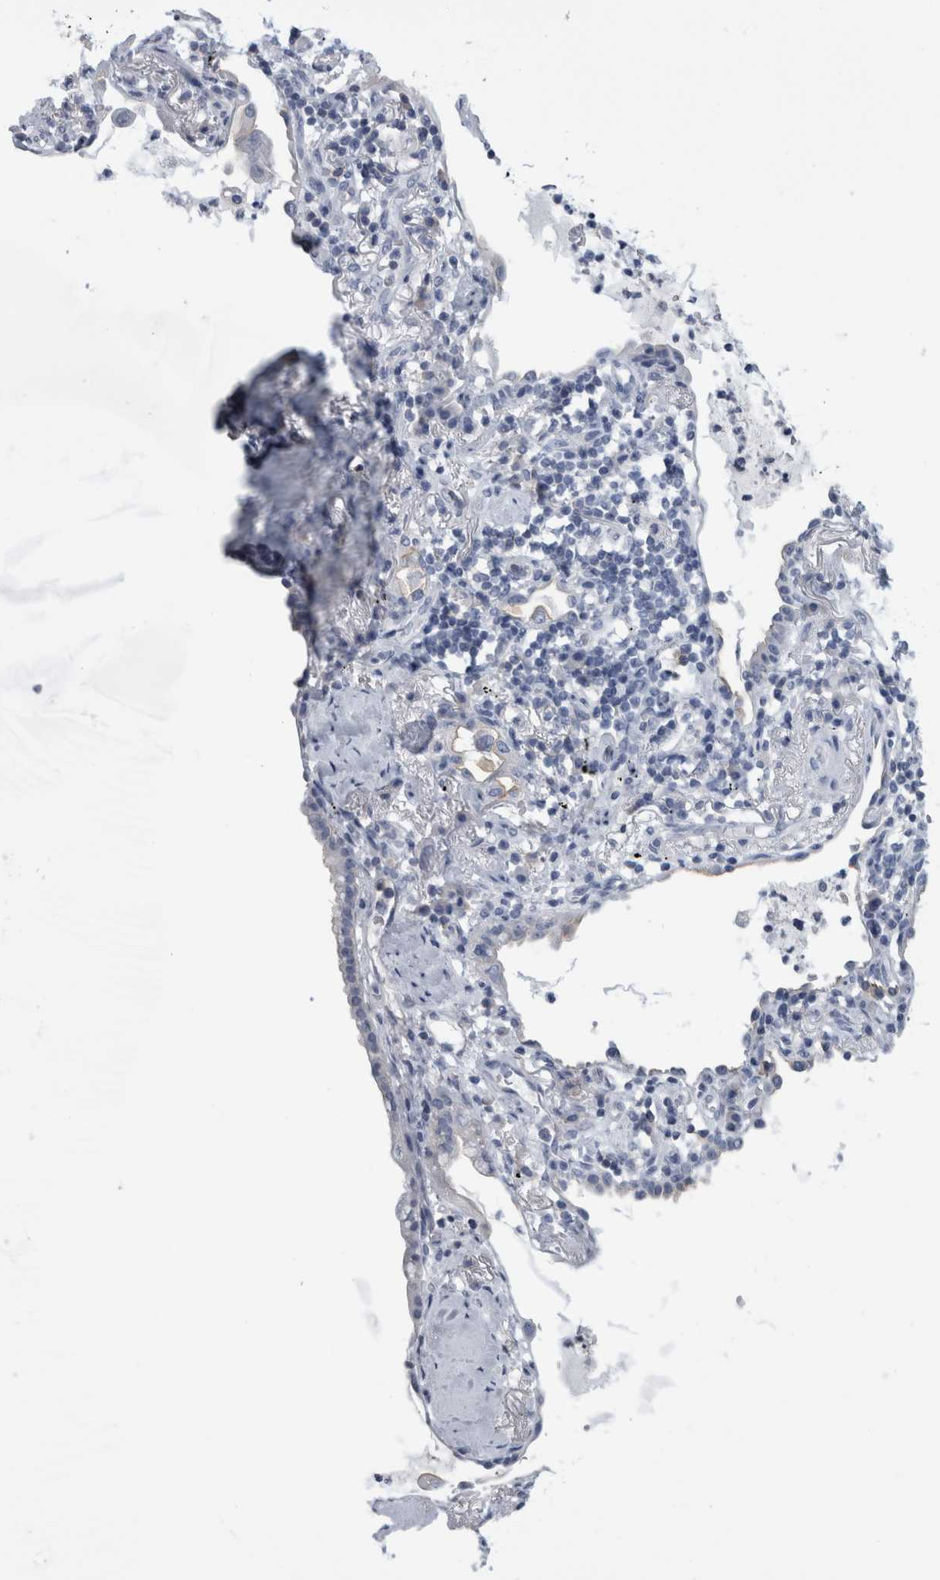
{"staining": {"intensity": "negative", "quantity": "none", "location": "none"}, "tissue": "lung cancer", "cell_type": "Tumor cells", "image_type": "cancer", "snomed": [{"axis": "morphology", "description": "Adenocarcinoma, NOS"}, {"axis": "topography", "description": "Lung"}], "caption": "DAB (3,3'-diaminobenzidine) immunohistochemical staining of adenocarcinoma (lung) demonstrates no significant expression in tumor cells.", "gene": "ANKFY1", "patient": {"sex": "female", "age": 70}}